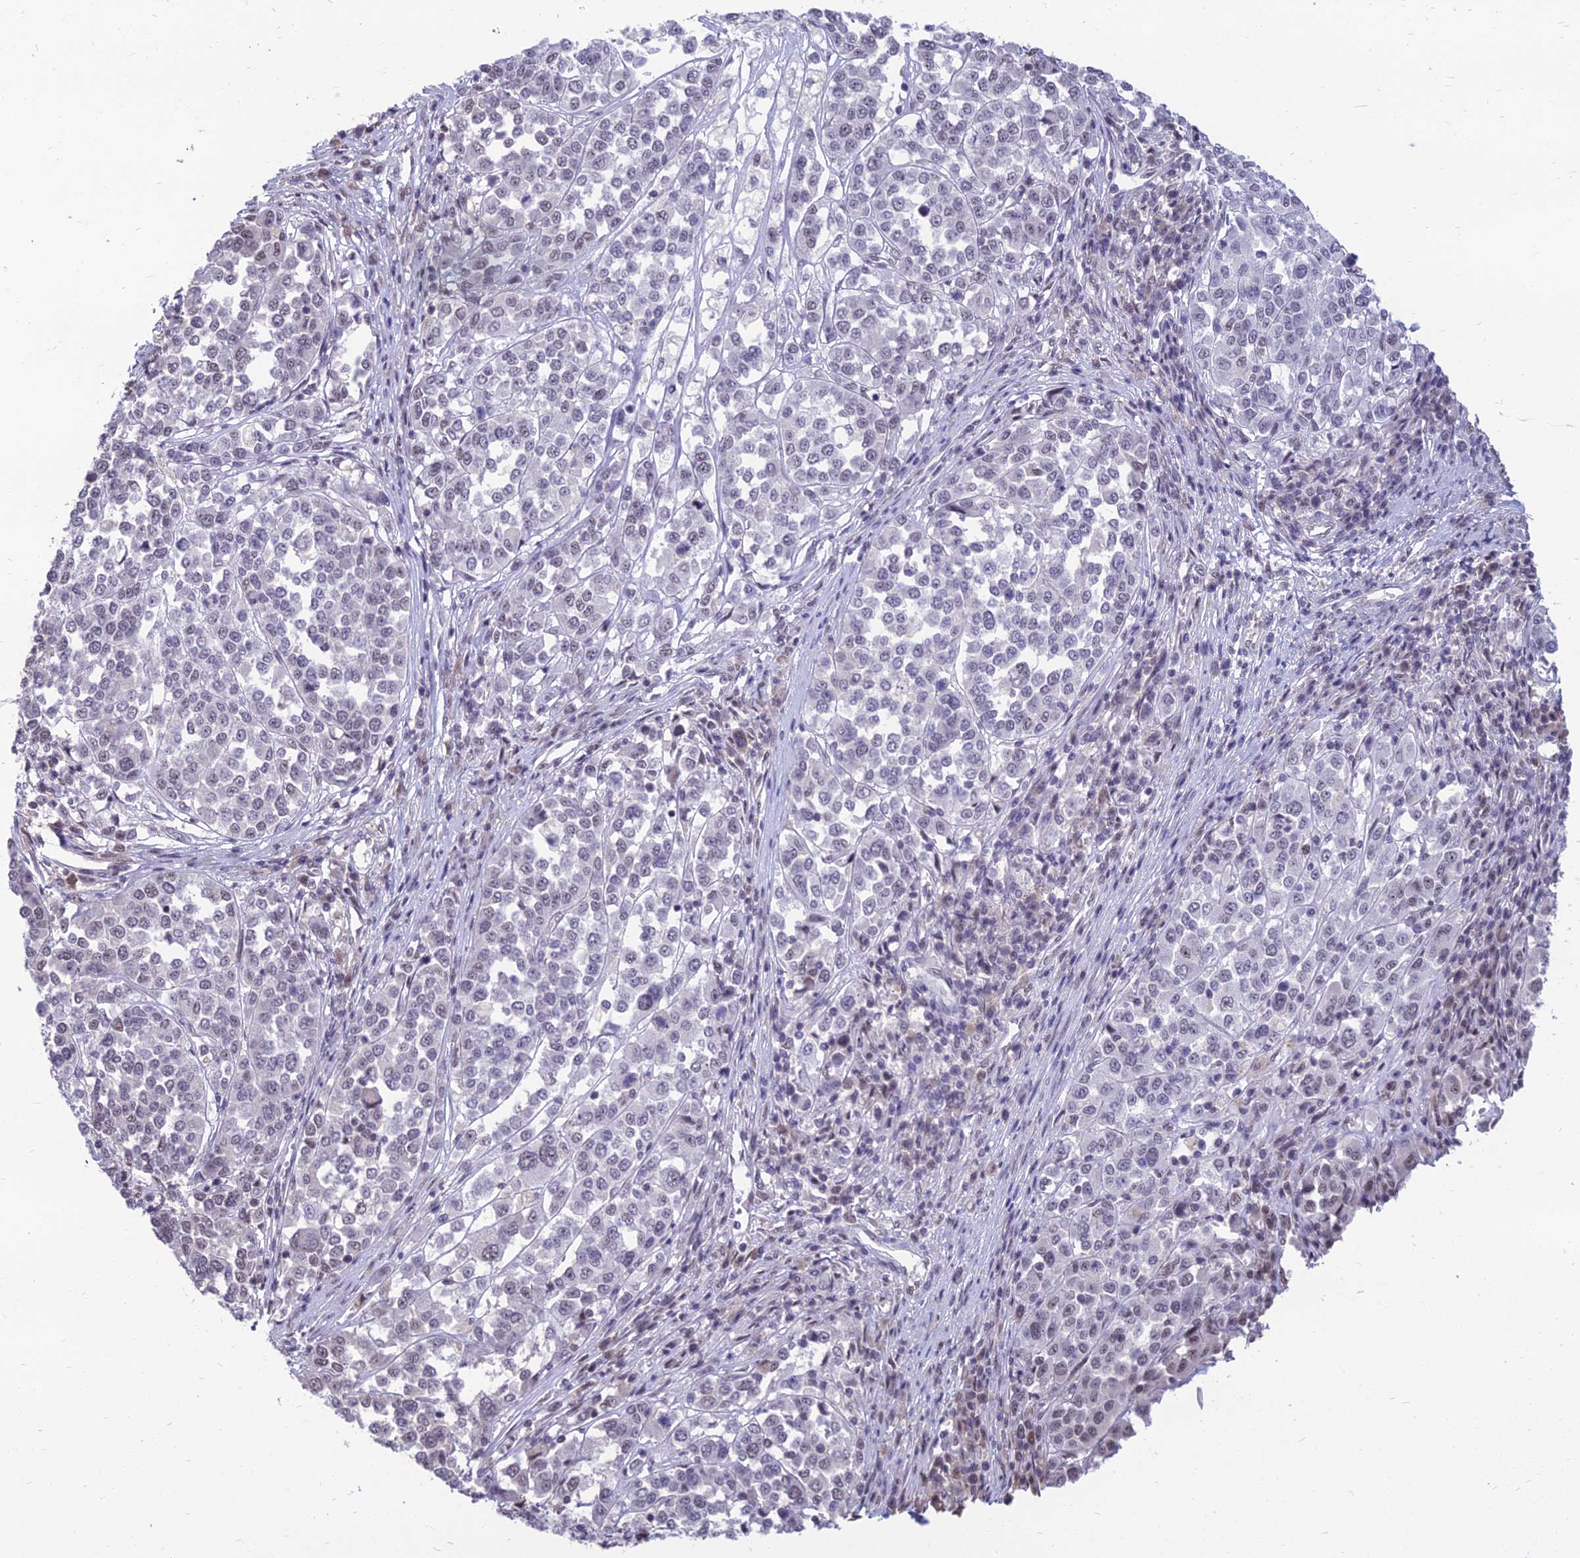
{"staining": {"intensity": "negative", "quantity": "none", "location": "none"}, "tissue": "melanoma", "cell_type": "Tumor cells", "image_type": "cancer", "snomed": [{"axis": "morphology", "description": "Malignant melanoma, Metastatic site"}, {"axis": "topography", "description": "Lymph node"}], "caption": "DAB immunohistochemical staining of human malignant melanoma (metastatic site) displays no significant expression in tumor cells.", "gene": "SRSF7", "patient": {"sex": "male", "age": 44}}